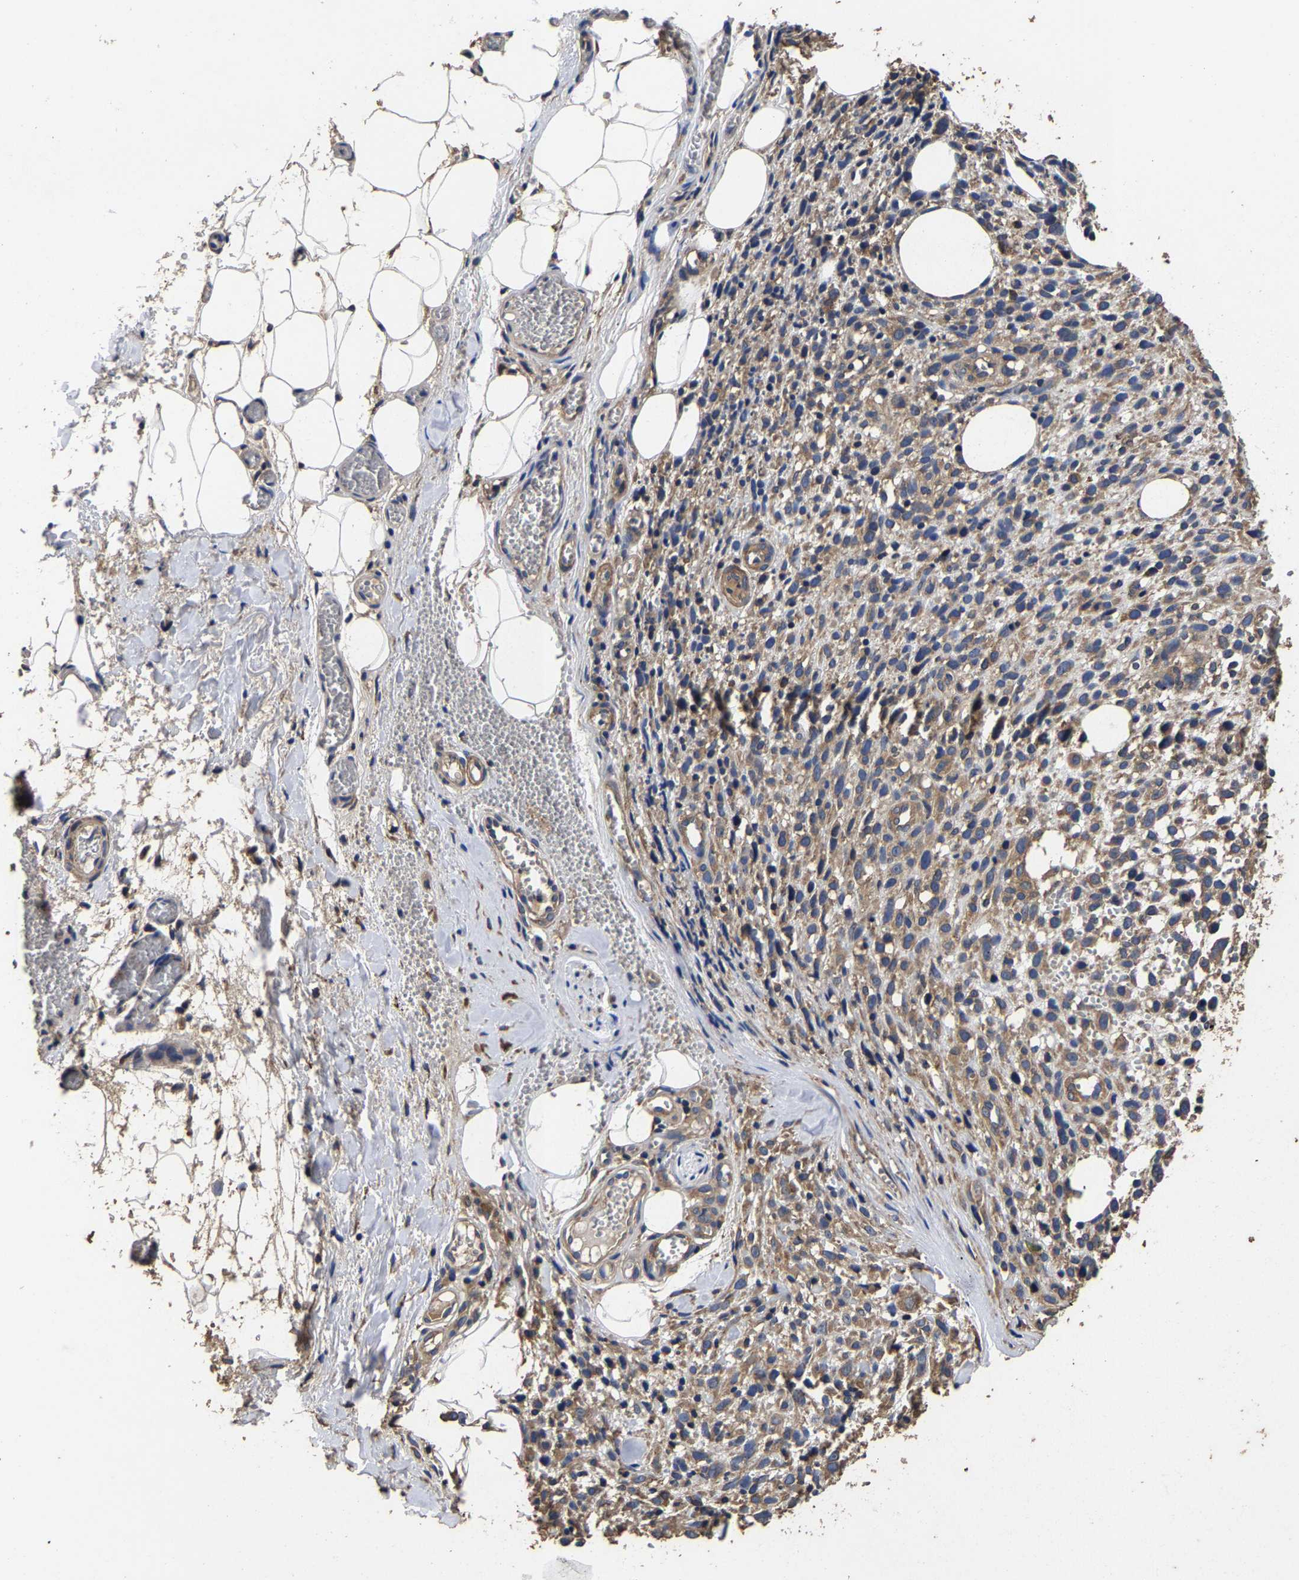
{"staining": {"intensity": "weak", "quantity": ">75%", "location": "cytoplasmic/membranous"}, "tissue": "melanoma", "cell_type": "Tumor cells", "image_type": "cancer", "snomed": [{"axis": "morphology", "description": "Malignant melanoma, NOS"}, {"axis": "topography", "description": "Skin"}], "caption": "Malignant melanoma stained for a protein exhibits weak cytoplasmic/membranous positivity in tumor cells. The staining is performed using DAB (3,3'-diaminobenzidine) brown chromogen to label protein expression. The nuclei are counter-stained blue using hematoxylin.", "gene": "ITCH", "patient": {"sex": "female", "age": 55}}